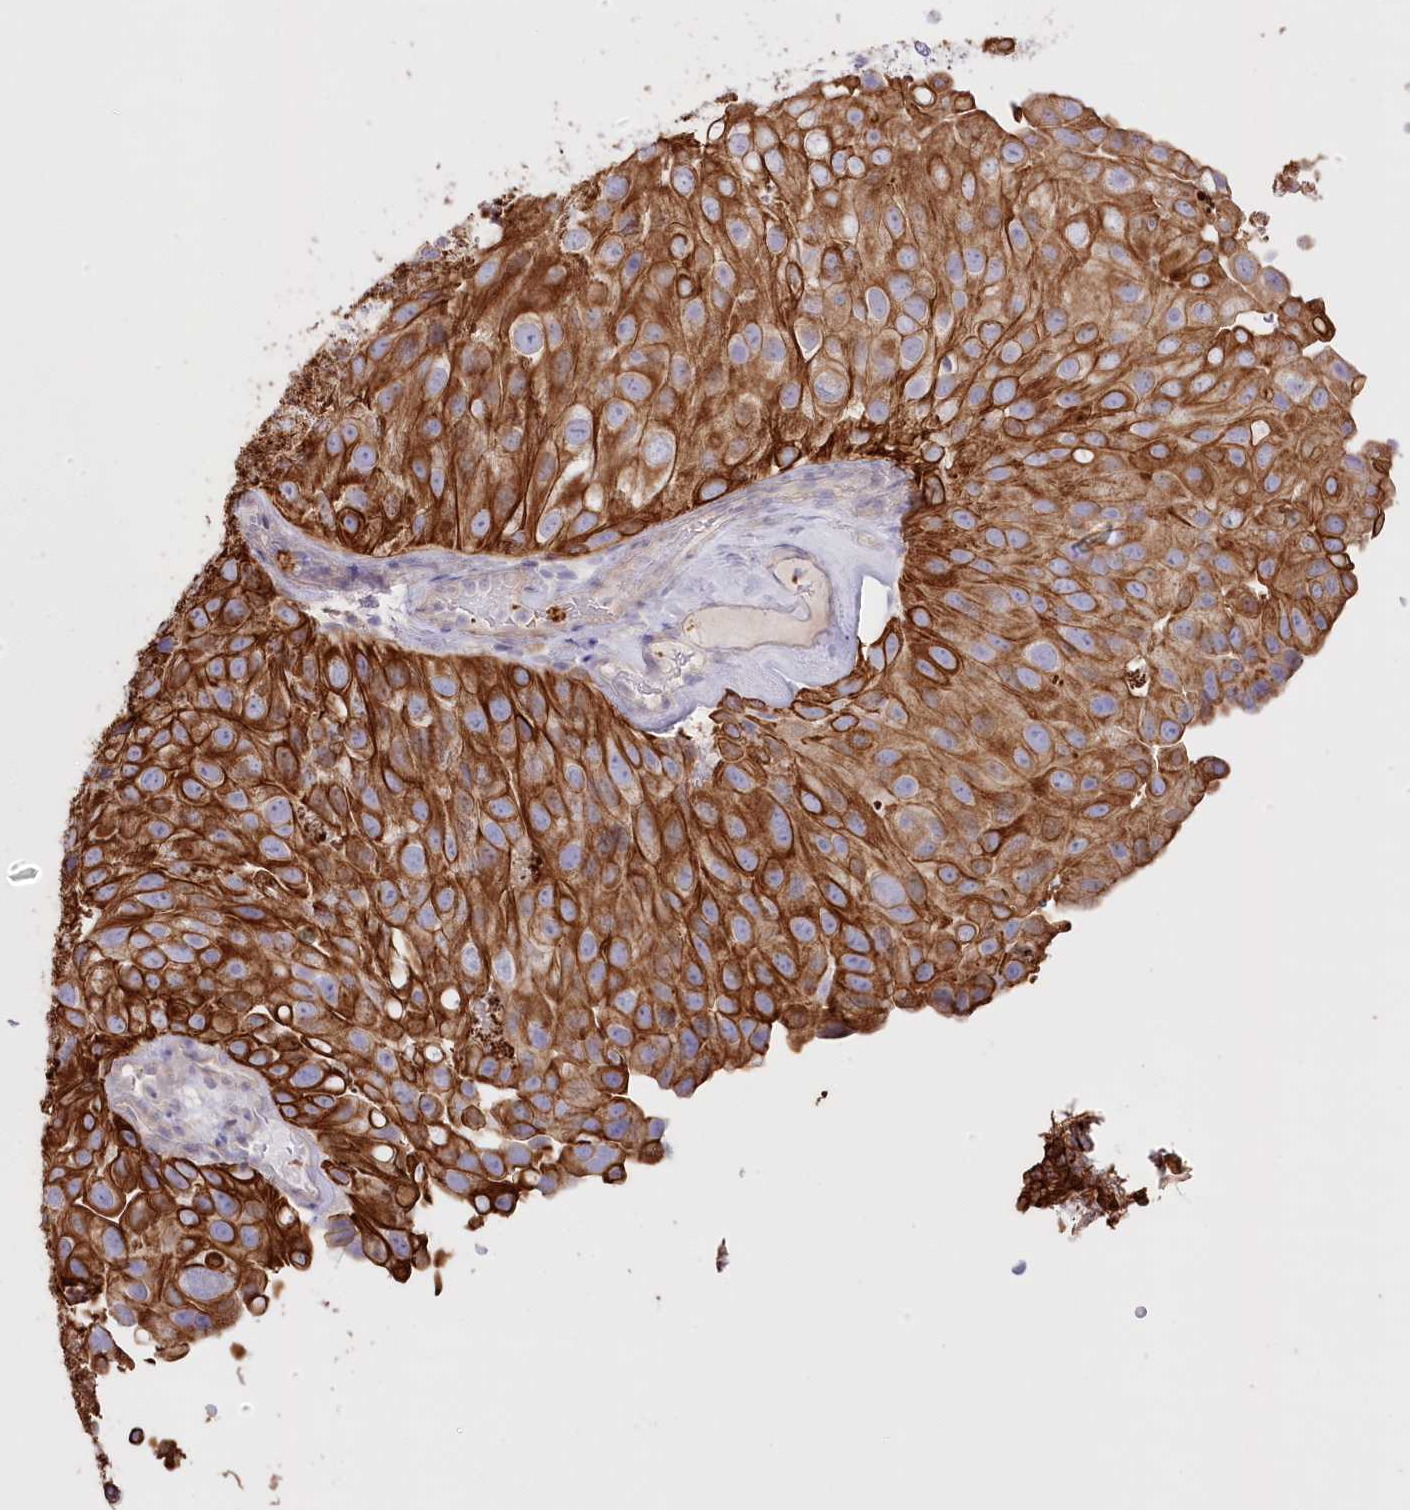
{"staining": {"intensity": "strong", "quantity": ">75%", "location": "cytoplasmic/membranous"}, "tissue": "urothelial cancer", "cell_type": "Tumor cells", "image_type": "cancer", "snomed": [{"axis": "morphology", "description": "Urothelial carcinoma, Low grade"}, {"axis": "topography", "description": "Urinary bladder"}], "caption": "The micrograph shows a brown stain indicating the presence of a protein in the cytoplasmic/membranous of tumor cells in urothelial carcinoma (low-grade).", "gene": "SLC39A10", "patient": {"sex": "male", "age": 78}}